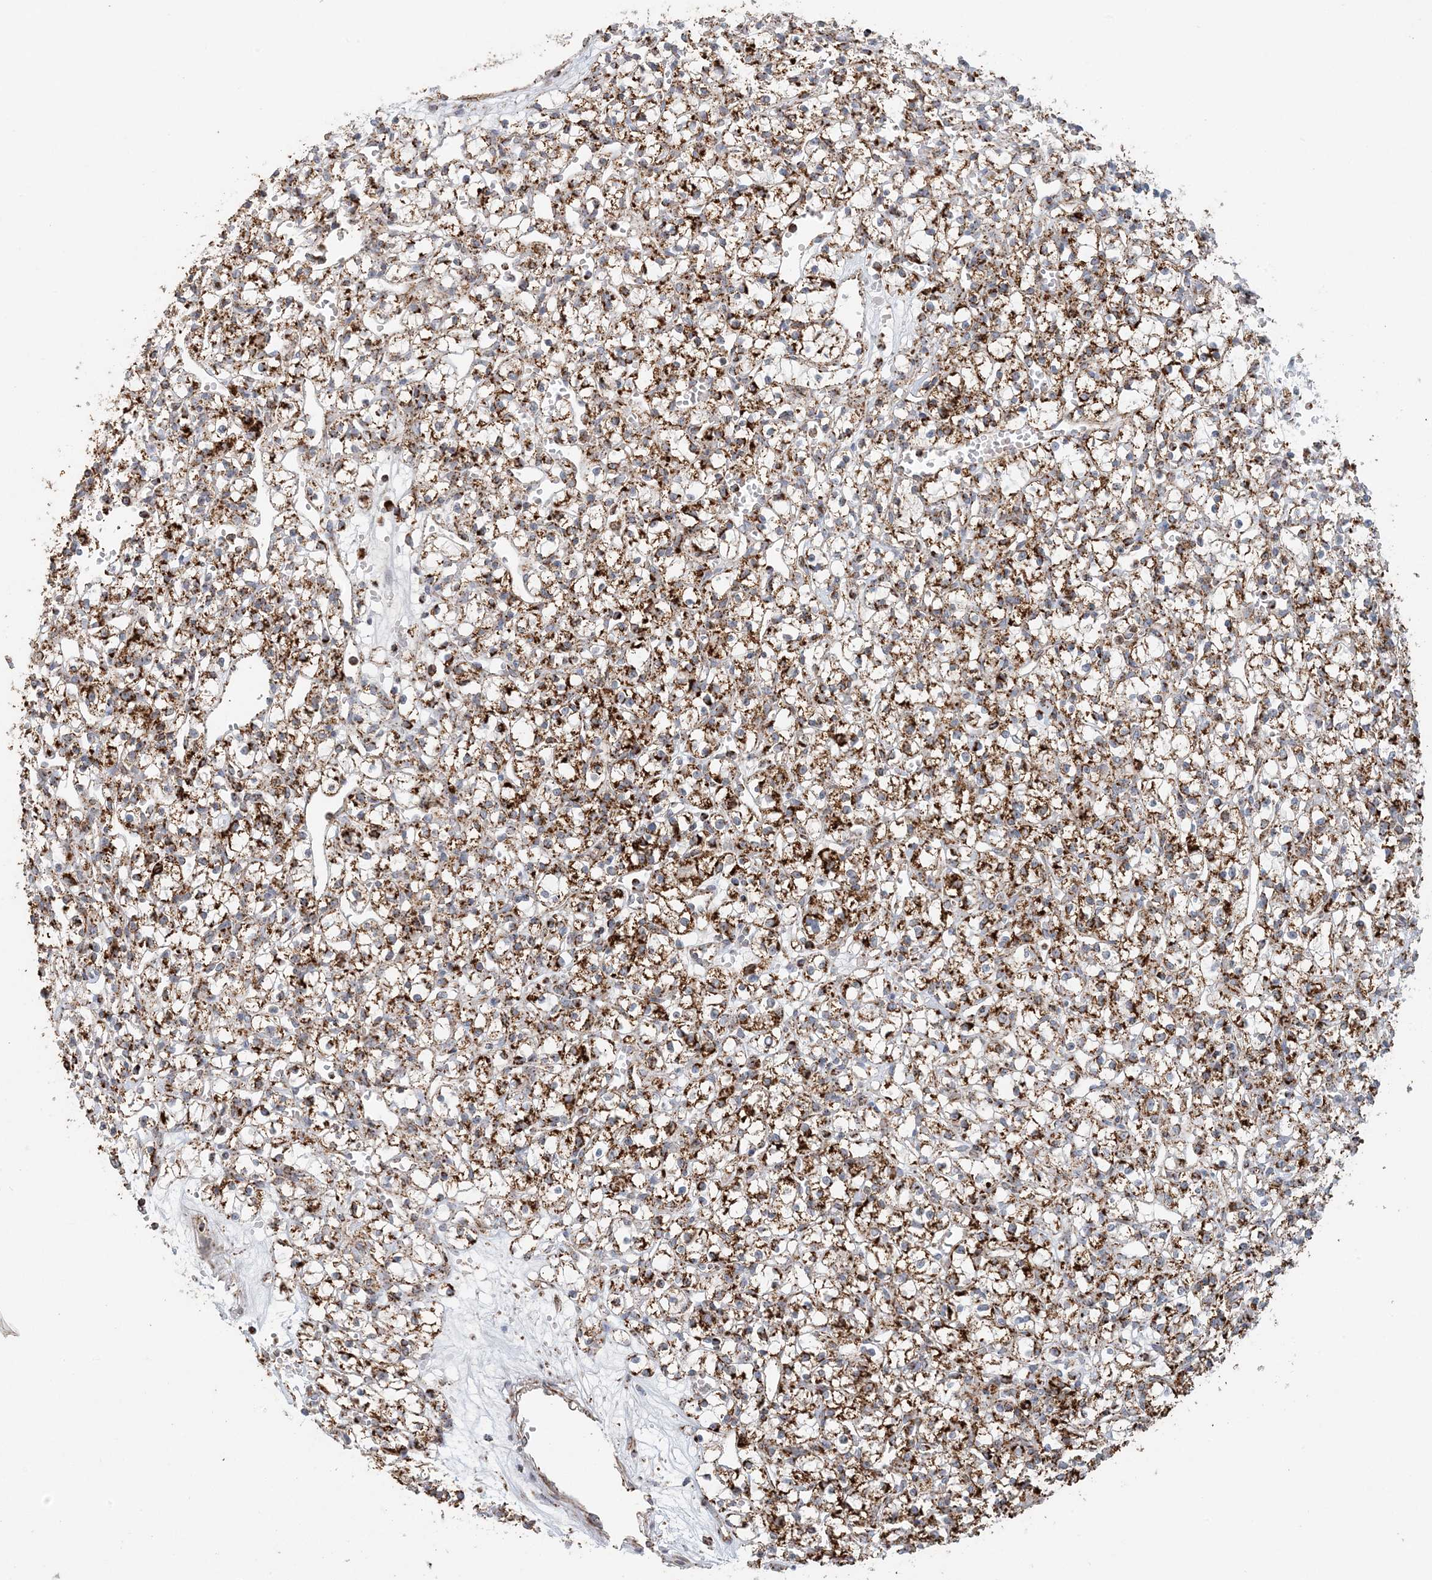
{"staining": {"intensity": "strong", "quantity": ">75%", "location": "cytoplasmic/membranous"}, "tissue": "renal cancer", "cell_type": "Tumor cells", "image_type": "cancer", "snomed": [{"axis": "morphology", "description": "Adenocarcinoma, NOS"}, {"axis": "topography", "description": "Kidney"}], "caption": "Immunohistochemistry (IHC) staining of renal cancer, which demonstrates high levels of strong cytoplasmic/membranous expression in about >75% of tumor cells indicating strong cytoplasmic/membranous protein expression. The staining was performed using DAB (3,3'-diaminobenzidine) (brown) for protein detection and nuclei were counterstained in hematoxylin (blue).", "gene": "MAN1A1", "patient": {"sex": "female", "age": 59}}